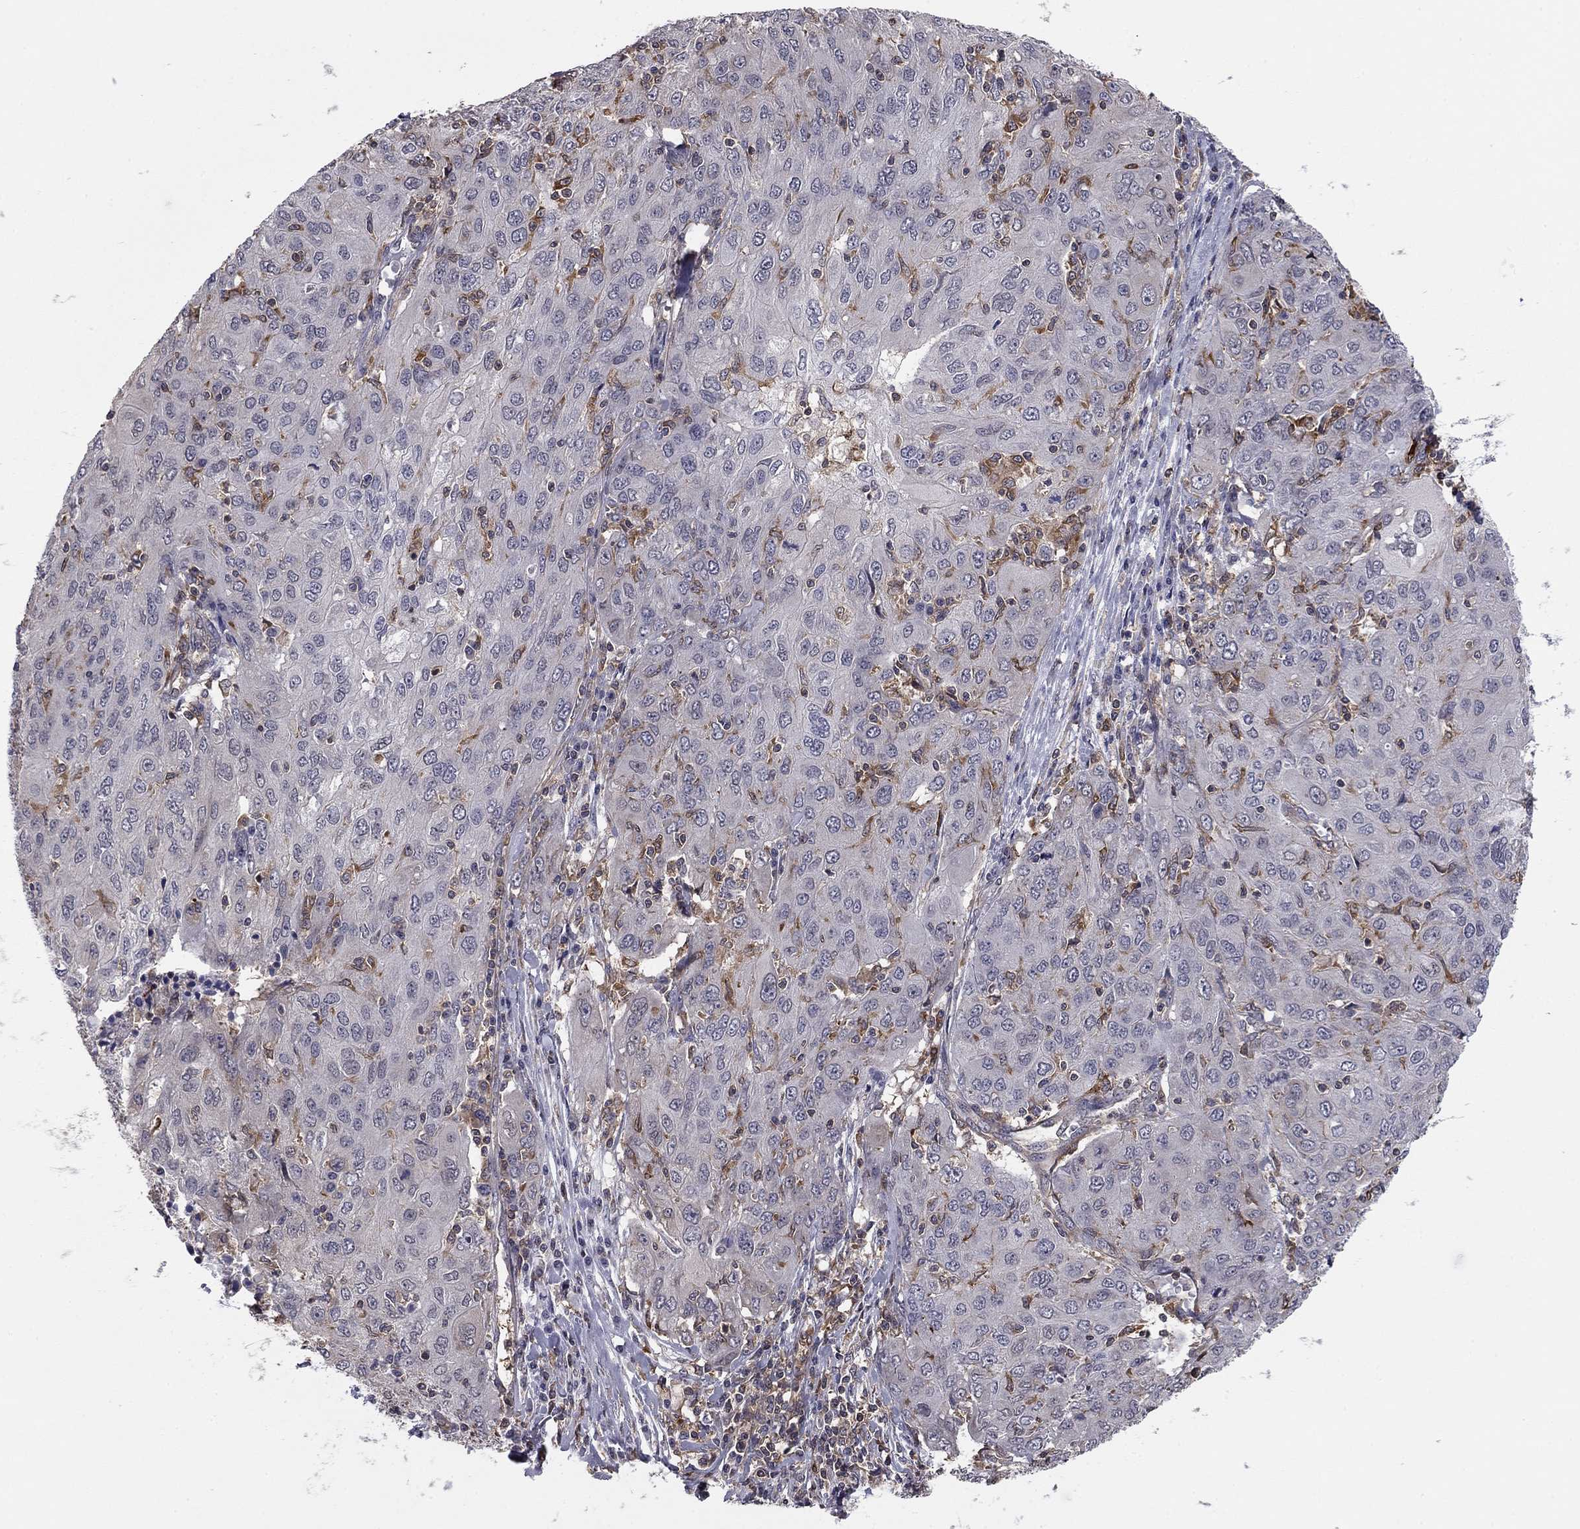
{"staining": {"intensity": "negative", "quantity": "none", "location": "none"}, "tissue": "ovarian cancer", "cell_type": "Tumor cells", "image_type": "cancer", "snomed": [{"axis": "morphology", "description": "Carcinoma, endometroid"}, {"axis": "topography", "description": "Ovary"}], "caption": "A histopathology image of ovarian cancer (endometroid carcinoma) stained for a protein displays no brown staining in tumor cells. The staining is performed using DAB (3,3'-diaminobenzidine) brown chromogen with nuclei counter-stained in using hematoxylin.", "gene": "PLCB2", "patient": {"sex": "female", "age": 50}}